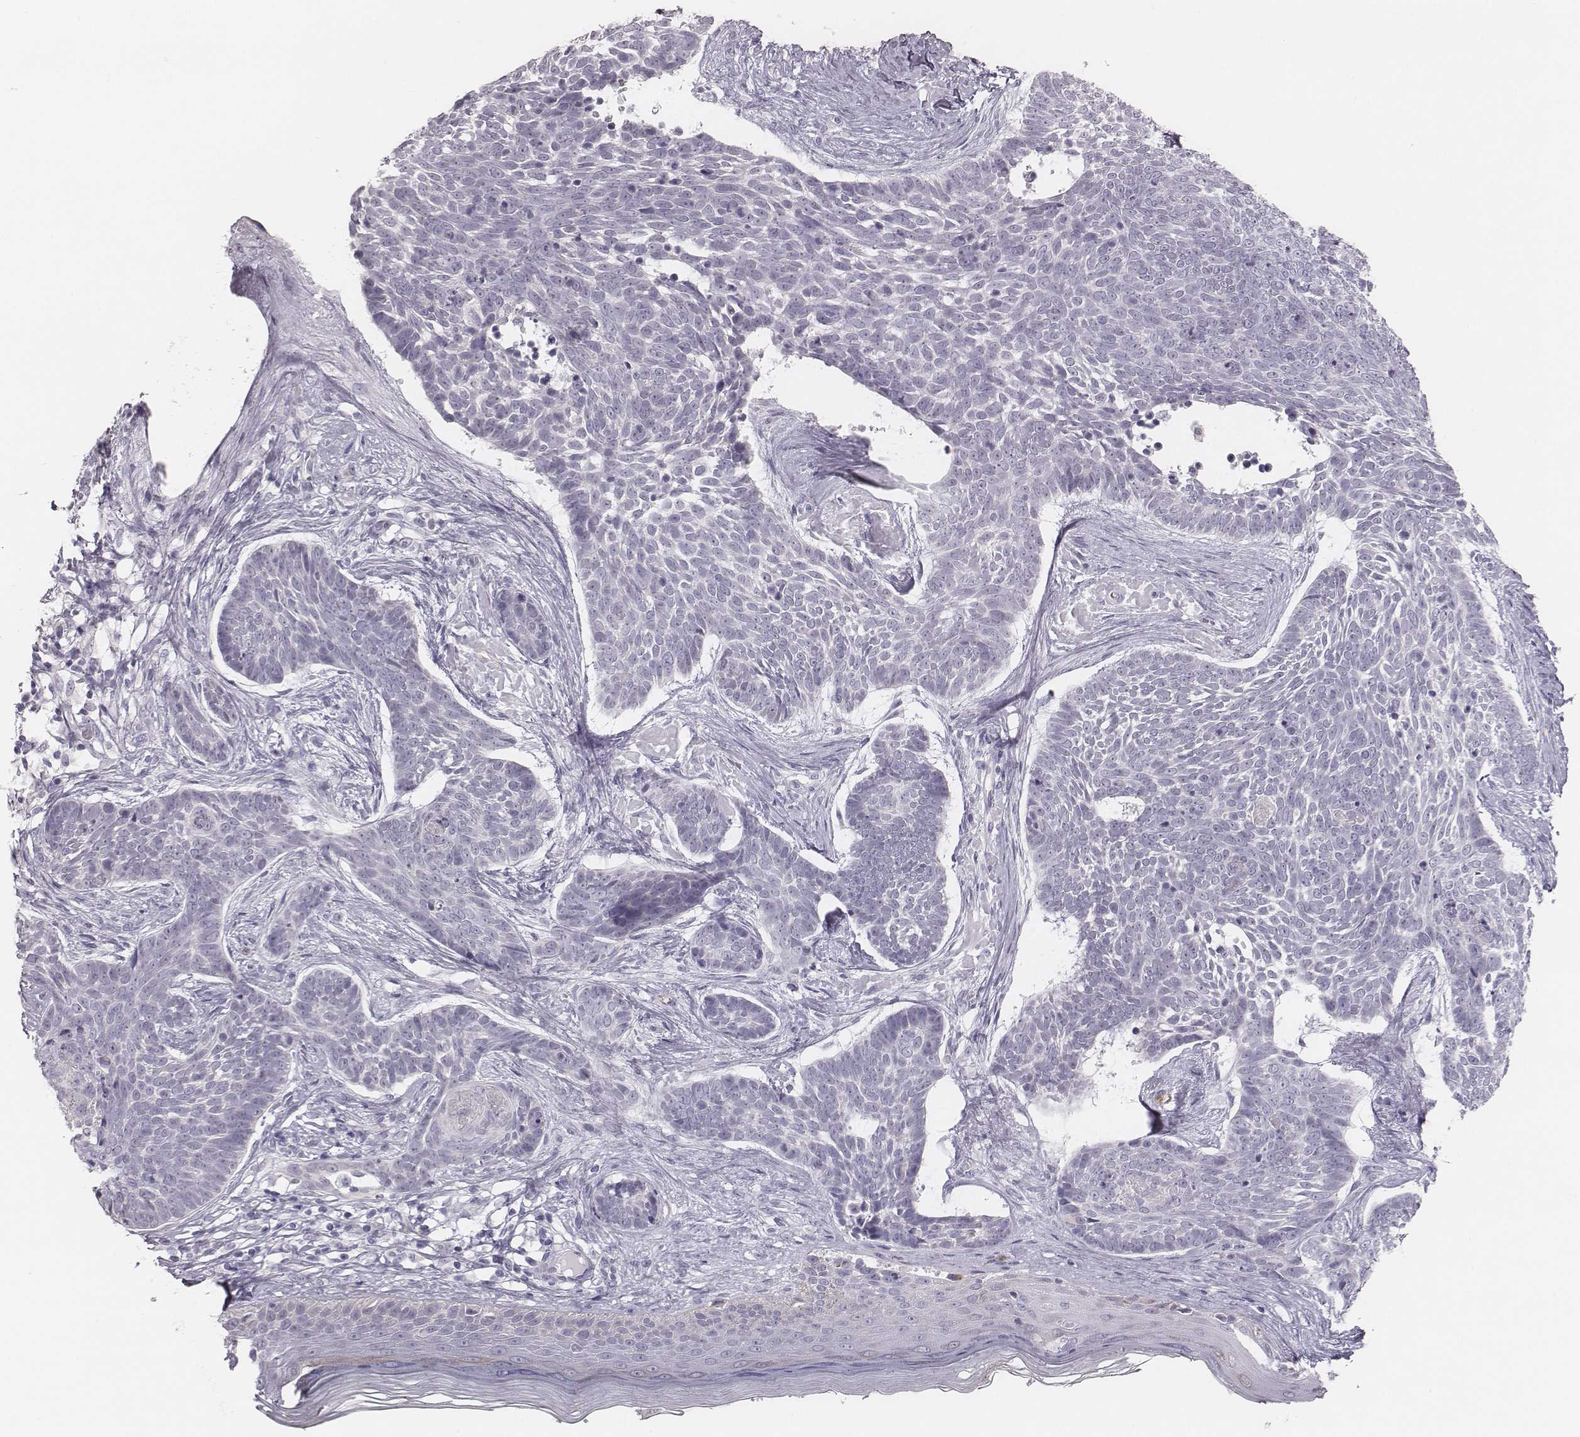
{"staining": {"intensity": "negative", "quantity": "none", "location": "none"}, "tissue": "skin cancer", "cell_type": "Tumor cells", "image_type": "cancer", "snomed": [{"axis": "morphology", "description": "Basal cell carcinoma"}, {"axis": "topography", "description": "Skin"}], "caption": "Immunohistochemistry histopathology image of human skin cancer stained for a protein (brown), which reveals no staining in tumor cells.", "gene": "KCNJ12", "patient": {"sex": "male", "age": 85}}